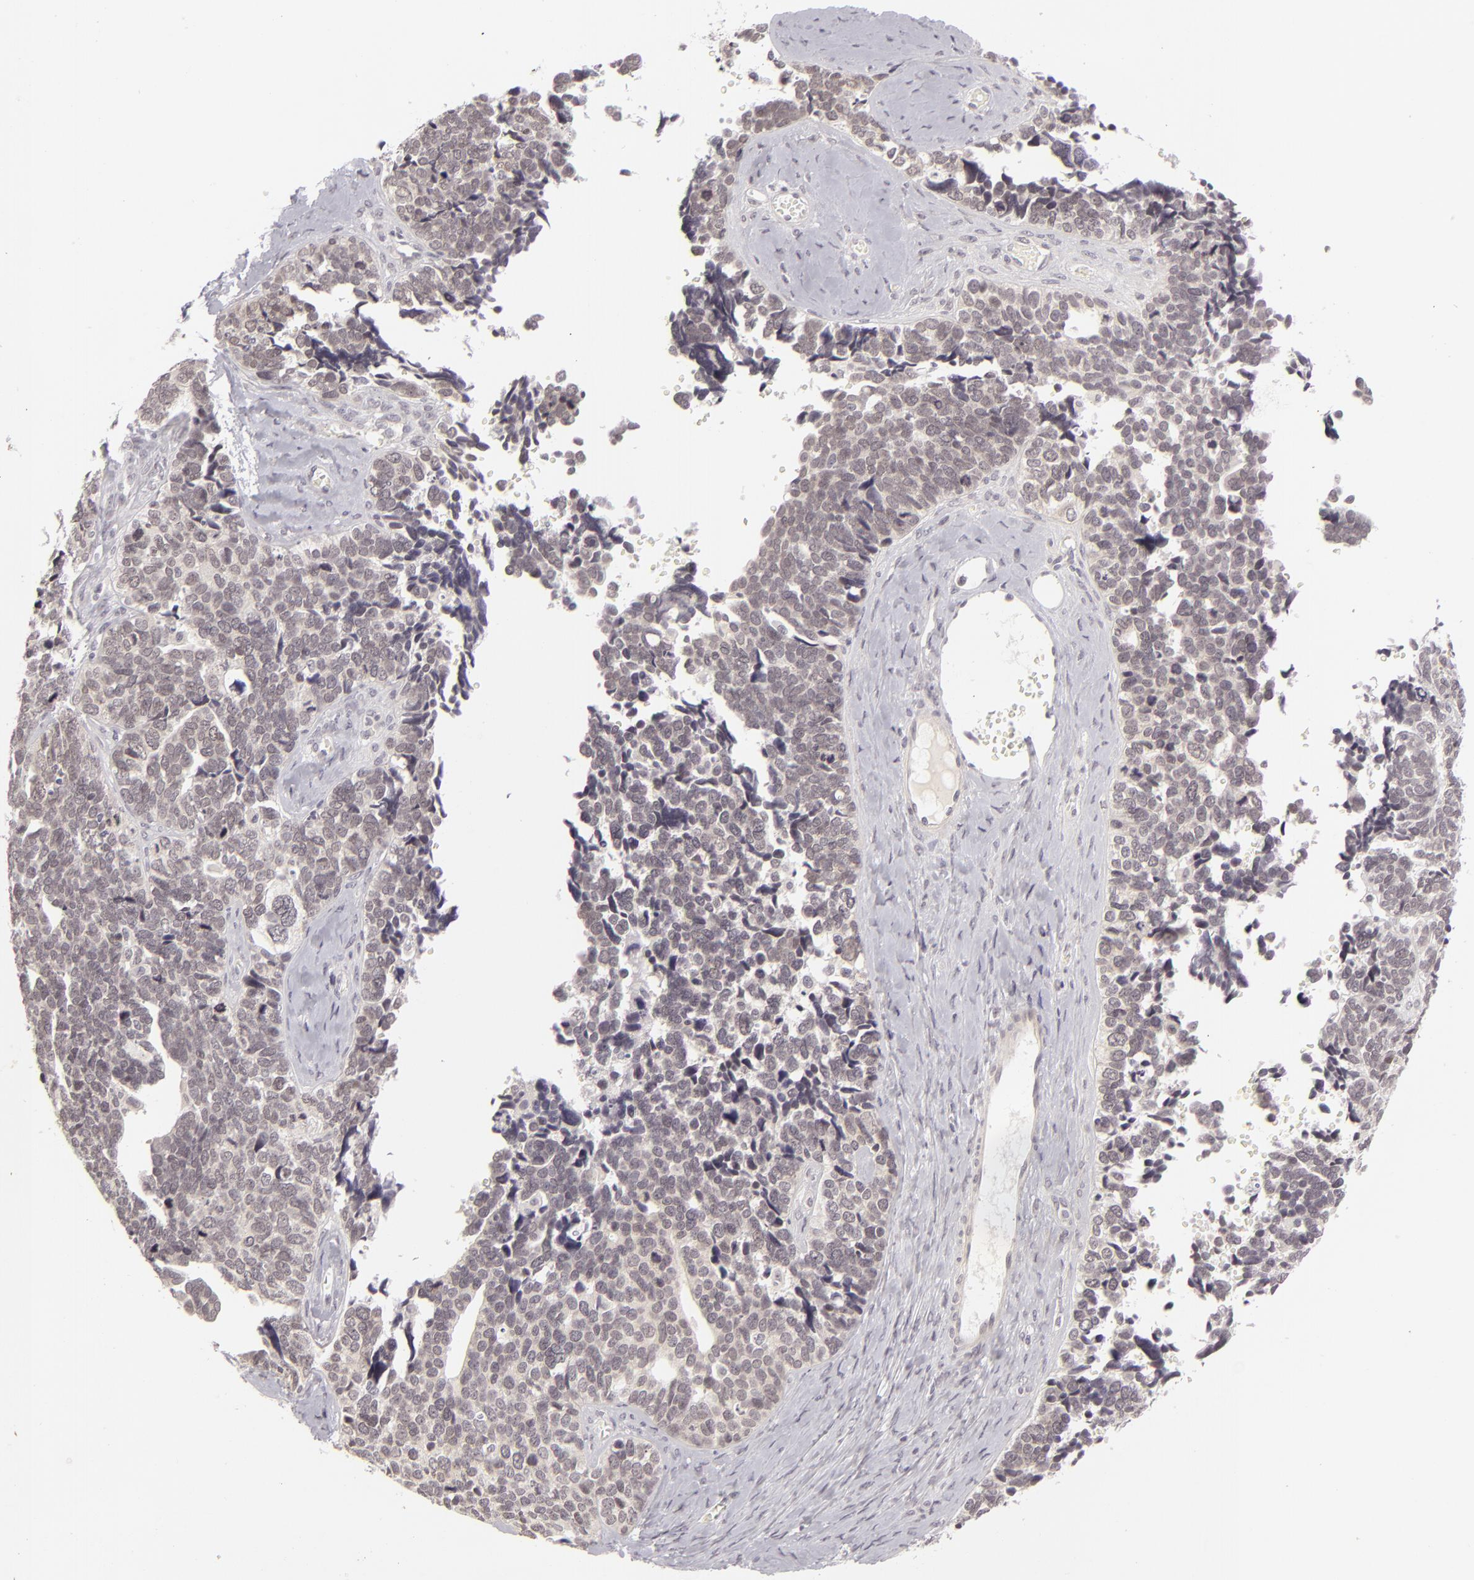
{"staining": {"intensity": "negative", "quantity": "none", "location": "none"}, "tissue": "ovarian cancer", "cell_type": "Tumor cells", "image_type": "cancer", "snomed": [{"axis": "morphology", "description": "Cystadenocarcinoma, serous, NOS"}, {"axis": "topography", "description": "Ovary"}], "caption": "This is a photomicrograph of IHC staining of ovarian serous cystadenocarcinoma, which shows no positivity in tumor cells. (DAB (3,3'-diaminobenzidine) immunohistochemistry (IHC), high magnification).", "gene": "DLG3", "patient": {"sex": "female", "age": 77}}